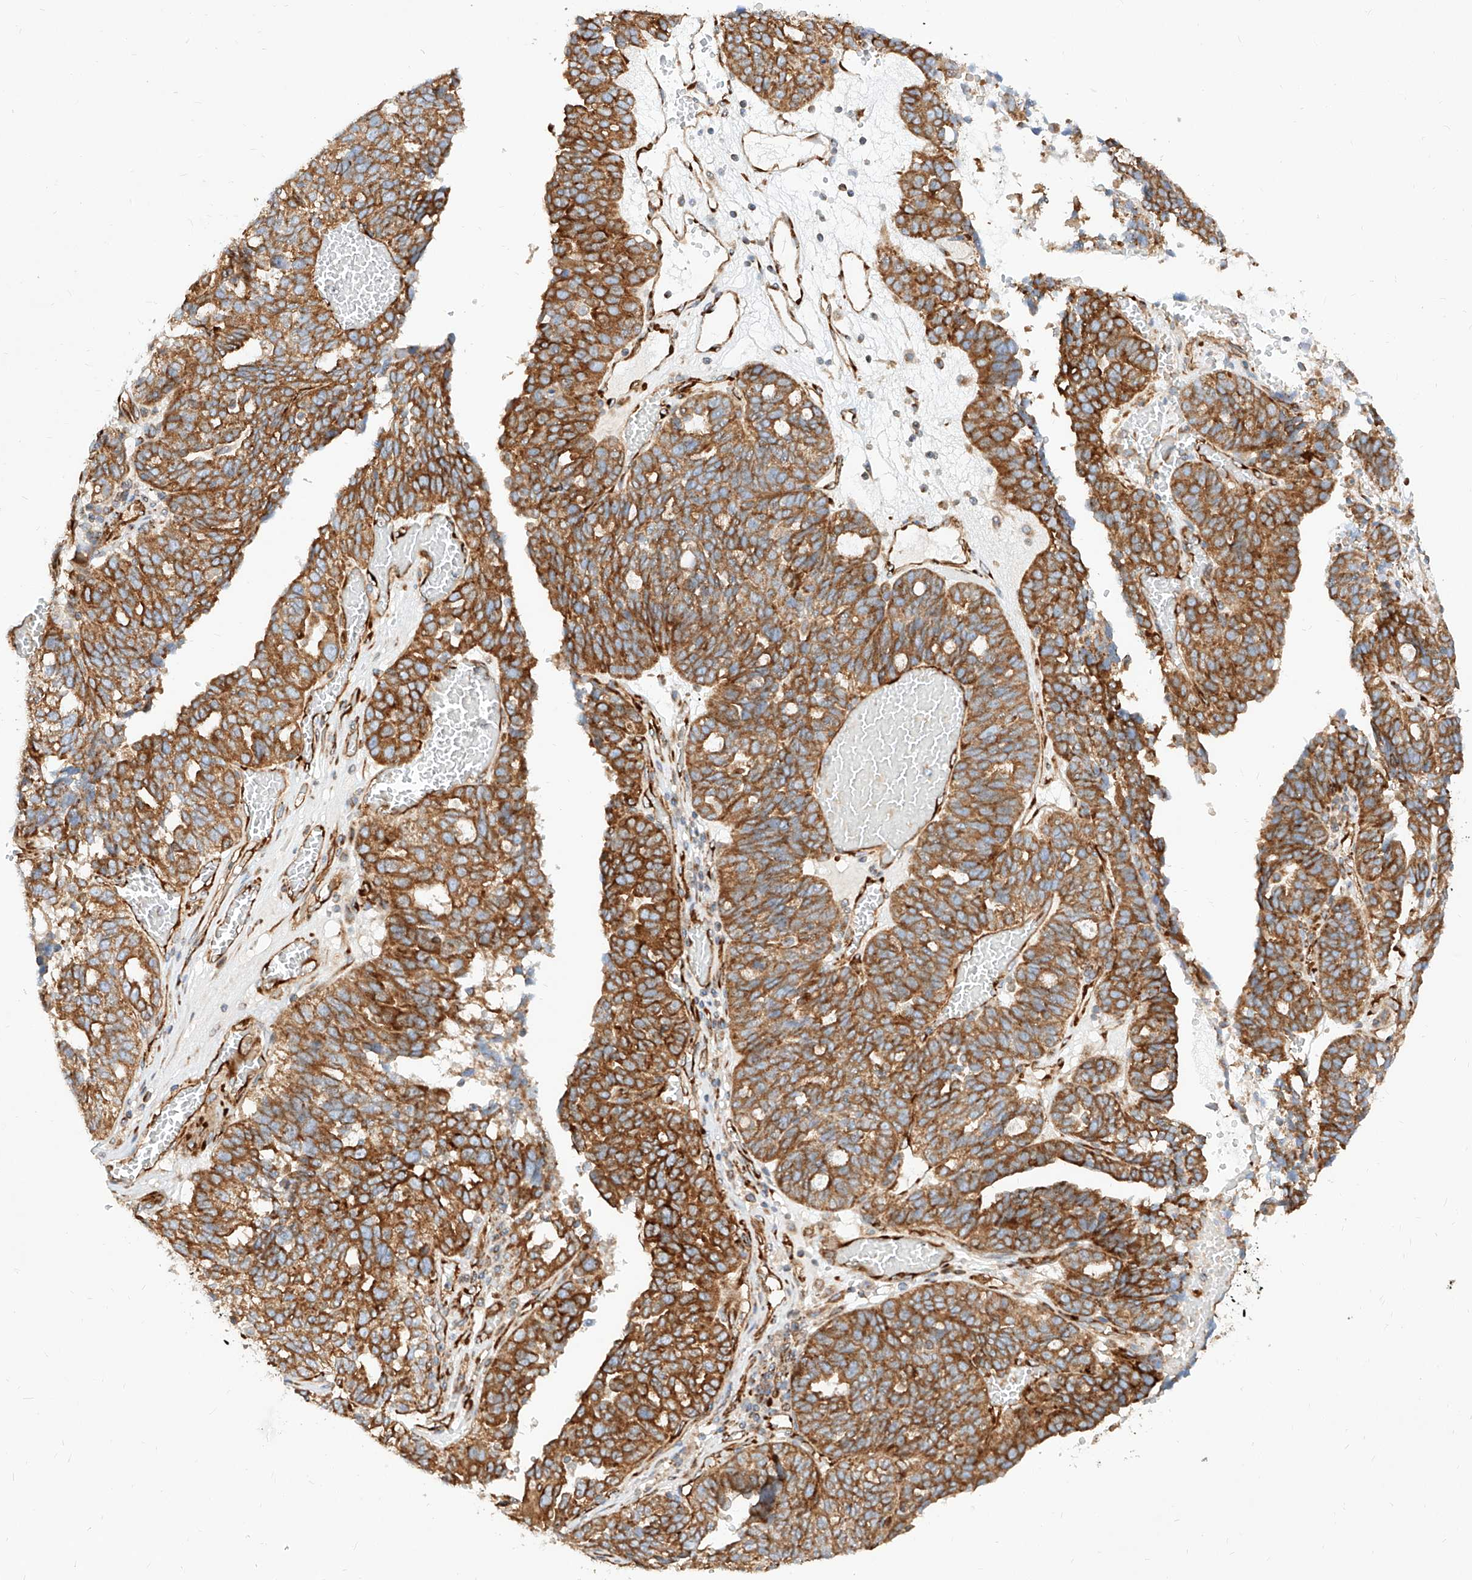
{"staining": {"intensity": "strong", "quantity": ">75%", "location": "cytoplasmic/membranous"}, "tissue": "ovarian cancer", "cell_type": "Tumor cells", "image_type": "cancer", "snomed": [{"axis": "morphology", "description": "Cystadenocarcinoma, serous, NOS"}, {"axis": "topography", "description": "Ovary"}], "caption": "Ovarian serous cystadenocarcinoma stained with a brown dye exhibits strong cytoplasmic/membranous positive staining in about >75% of tumor cells.", "gene": "CSGALNACT2", "patient": {"sex": "female", "age": 59}}